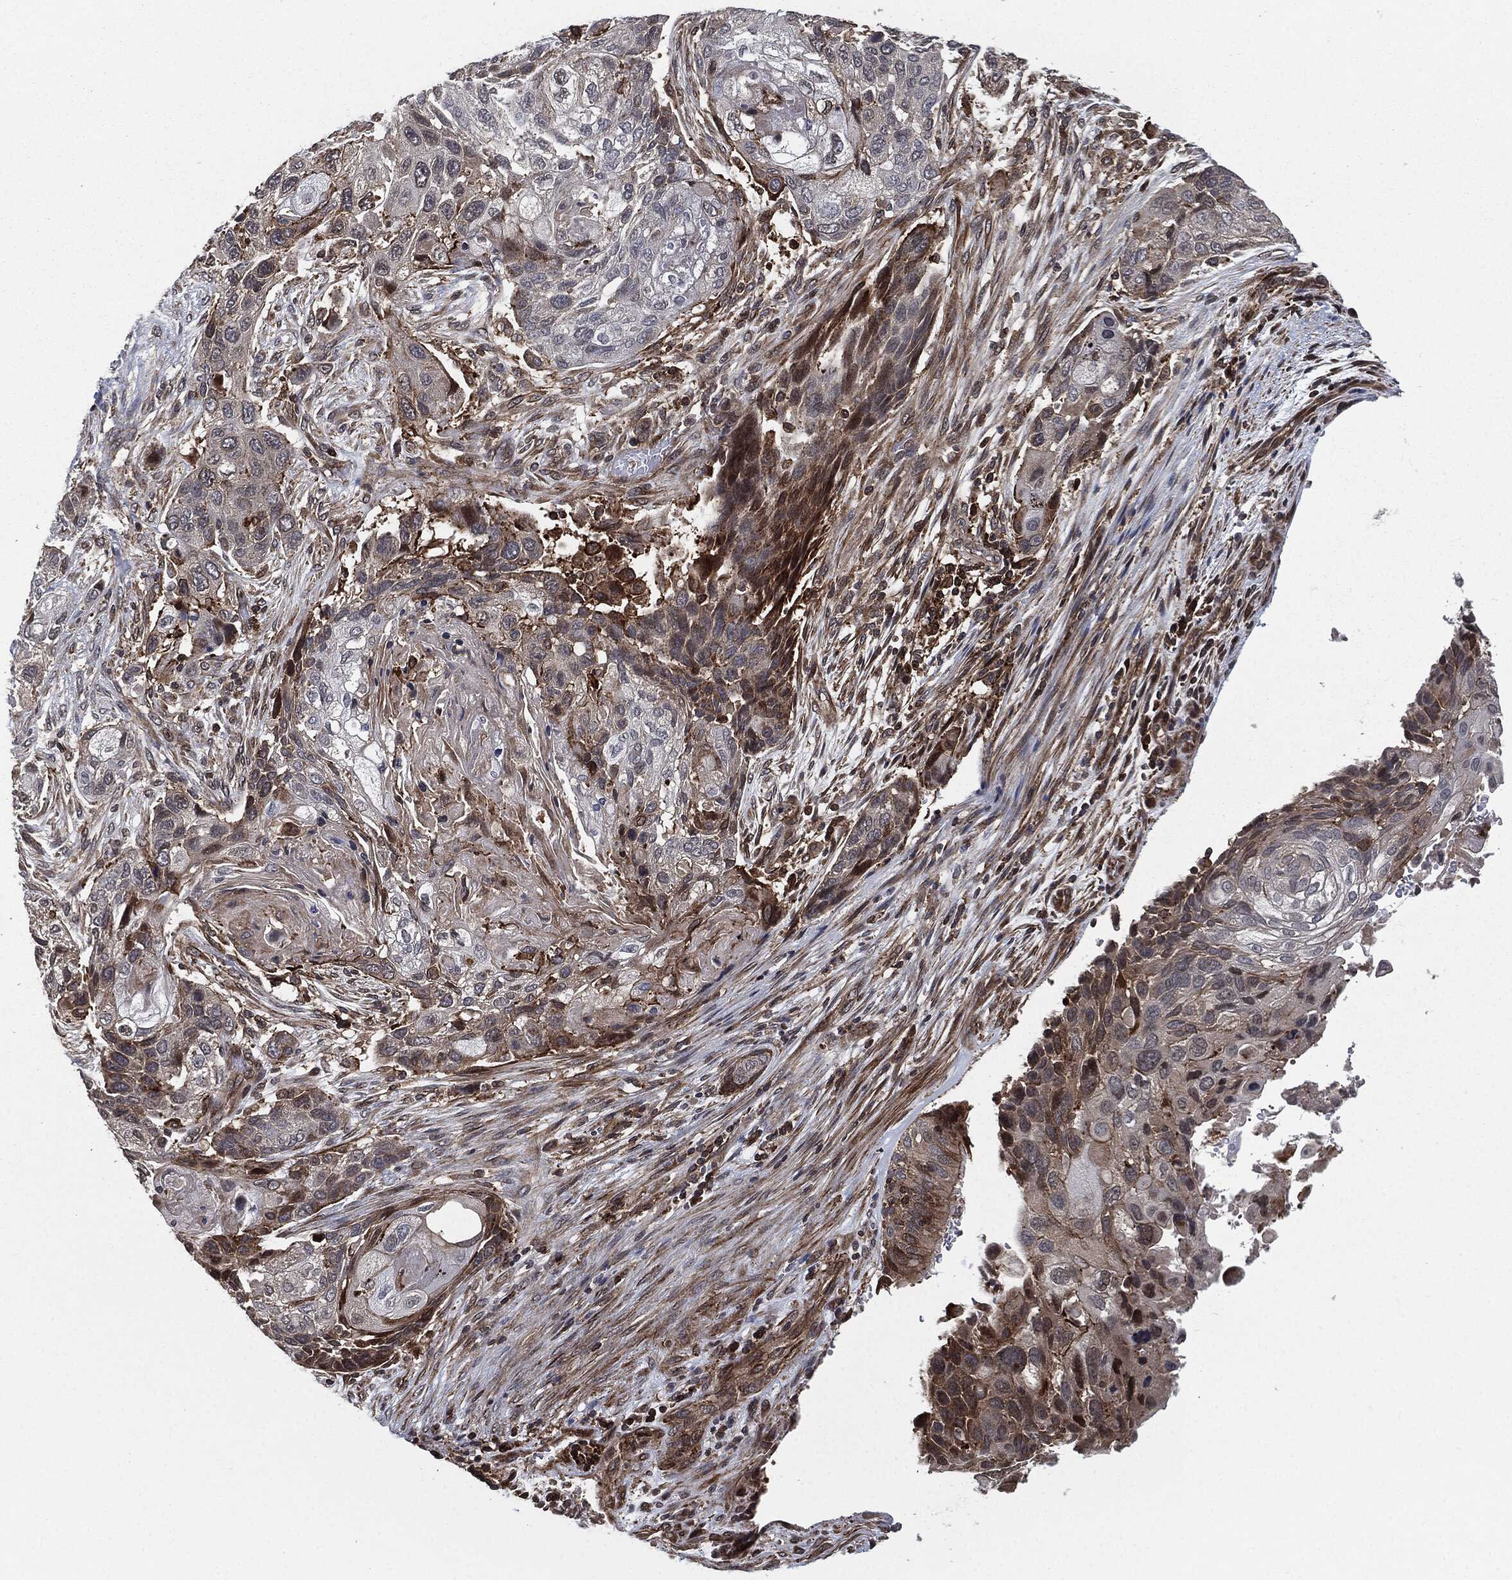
{"staining": {"intensity": "moderate", "quantity": "<25%", "location": "cytoplasmic/membranous"}, "tissue": "lung cancer", "cell_type": "Tumor cells", "image_type": "cancer", "snomed": [{"axis": "morphology", "description": "Normal tissue, NOS"}, {"axis": "morphology", "description": "Squamous cell carcinoma, NOS"}, {"axis": "topography", "description": "Bronchus"}, {"axis": "topography", "description": "Lung"}], "caption": "Lung squamous cell carcinoma tissue reveals moderate cytoplasmic/membranous expression in approximately <25% of tumor cells", "gene": "UBR1", "patient": {"sex": "male", "age": 69}}